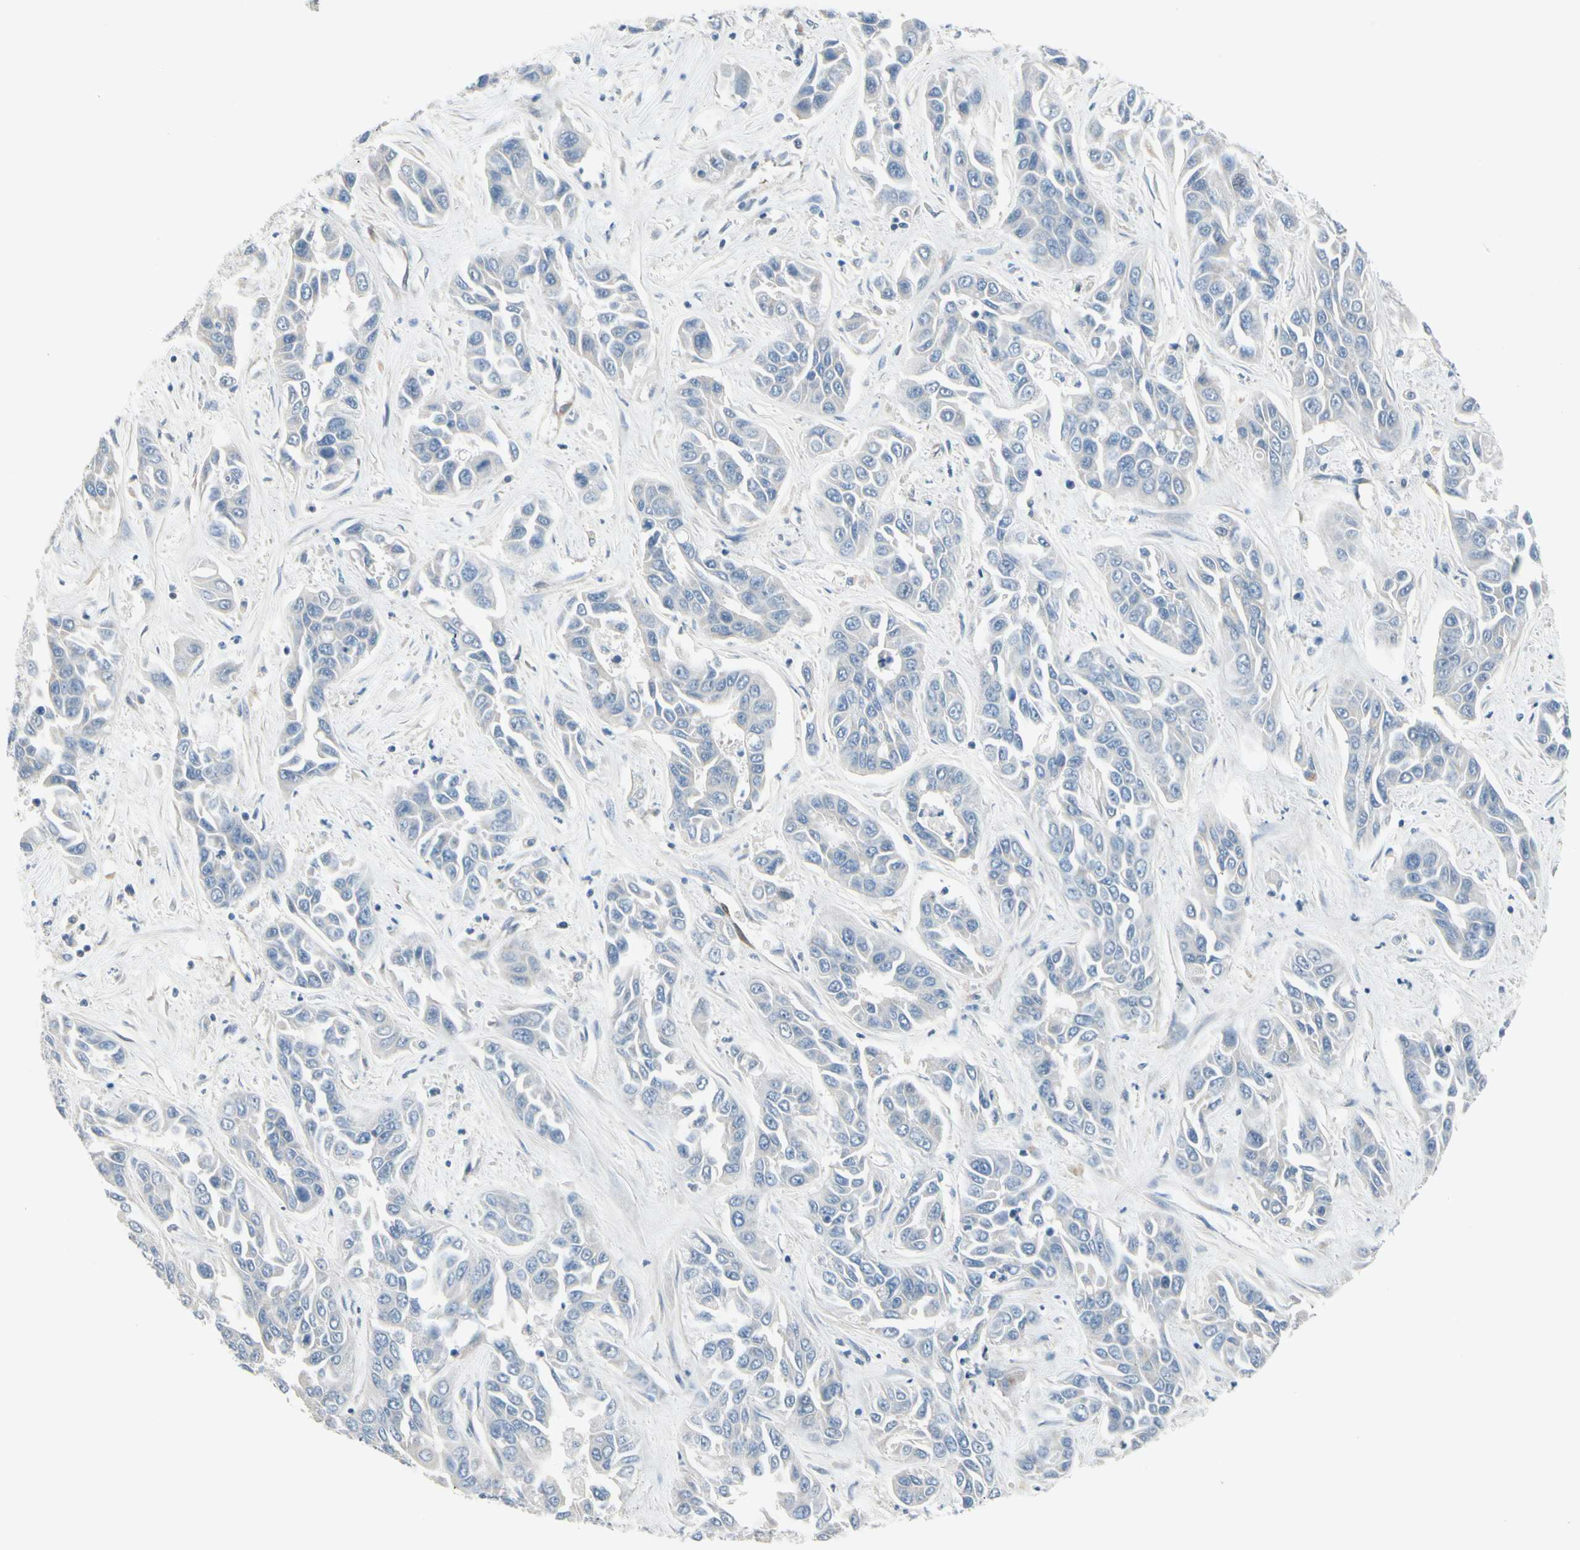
{"staining": {"intensity": "negative", "quantity": "none", "location": "none"}, "tissue": "liver cancer", "cell_type": "Tumor cells", "image_type": "cancer", "snomed": [{"axis": "morphology", "description": "Cholangiocarcinoma"}, {"axis": "topography", "description": "Liver"}], "caption": "Immunohistochemistry (IHC) photomicrograph of neoplastic tissue: human liver cancer stained with DAB displays no significant protein staining in tumor cells. (DAB (3,3'-diaminobenzidine) immunohistochemistry with hematoxylin counter stain).", "gene": "MAP2", "patient": {"sex": "female", "age": 52}}